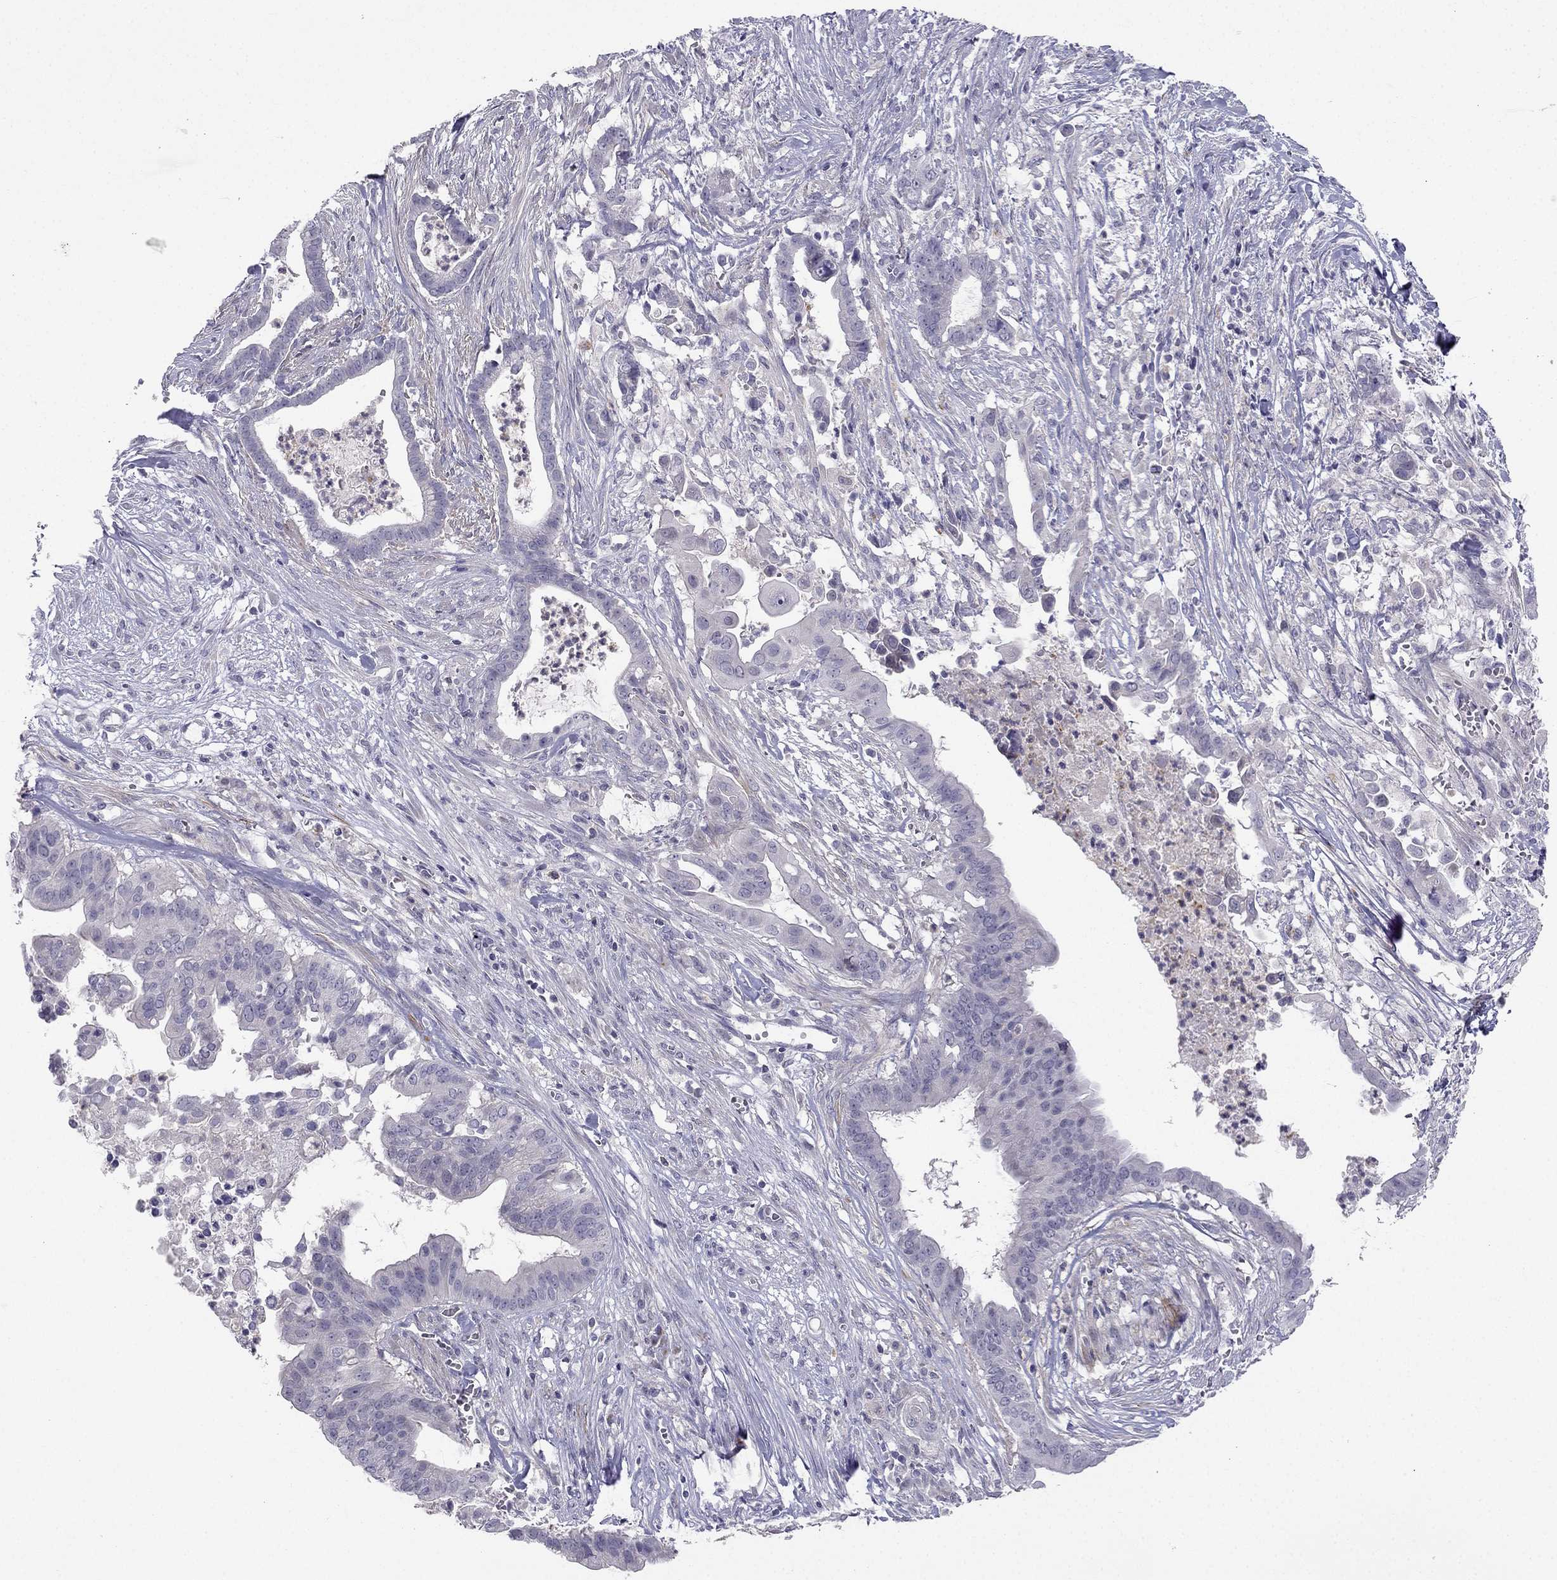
{"staining": {"intensity": "negative", "quantity": "none", "location": "none"}, "tissue": "pancreatic cancer", "cell_type": "Tumor cells", "image_type": "cancer", "snomed": [{"axis": "morphology", "description": "Adenocarcinoma, NOS"}, {"axis": "topography", "description": "Pancreas"}], "caption": "A photomicrograph of human pancreatic cancer (adenocarcinoma) is negative for staining in tumor cells. (IHC, brightfield microscopy, high magnification).", "gene": "C16orf89", "patient": {"sex": "male", "age": 61}}